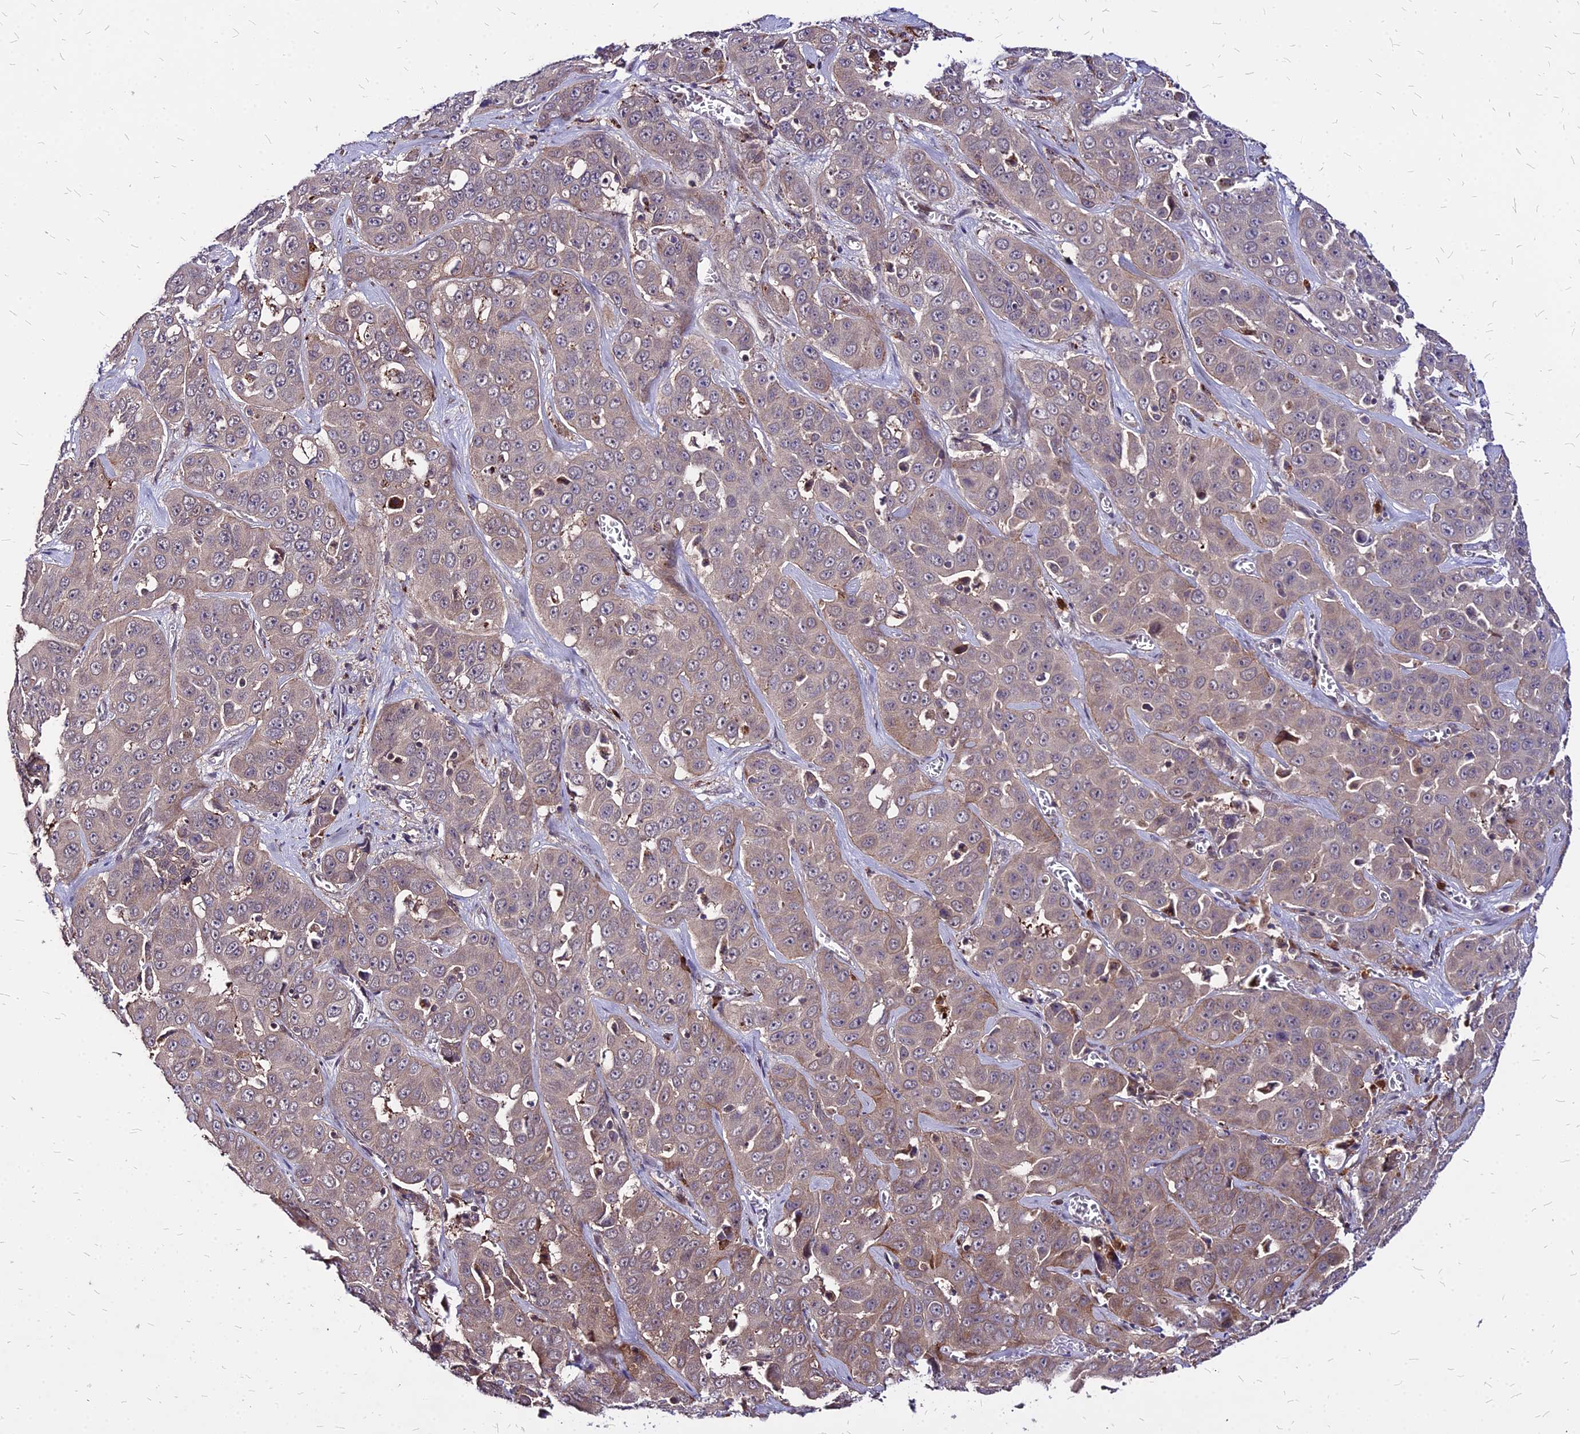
{"staining": {"intensity": "weak", "quantity": "25%-75%", "location": "cytoplasmic/membranous"}, "tissue": "liver cancer", "cell_type": "Tumor cells", "image_type": "cancer", "snomed": [{"axis": "morphology", "description": "Cholangiocarcinoma"}, {"axis": "topography", "description": "Liver"}], "caption": "The immunohistochemical stain highlights weak cytoplasmic/membranous staining in tumor cells of liver cholangiocarcinoma tissue. The staining was performed using DAB to visualize the protein expression in brown, while the nuclei were stained in blue with hematoxylin (Magnification: 20x).", "gene": "APBA3", "patient": {"sex": "female", "age": 52}}